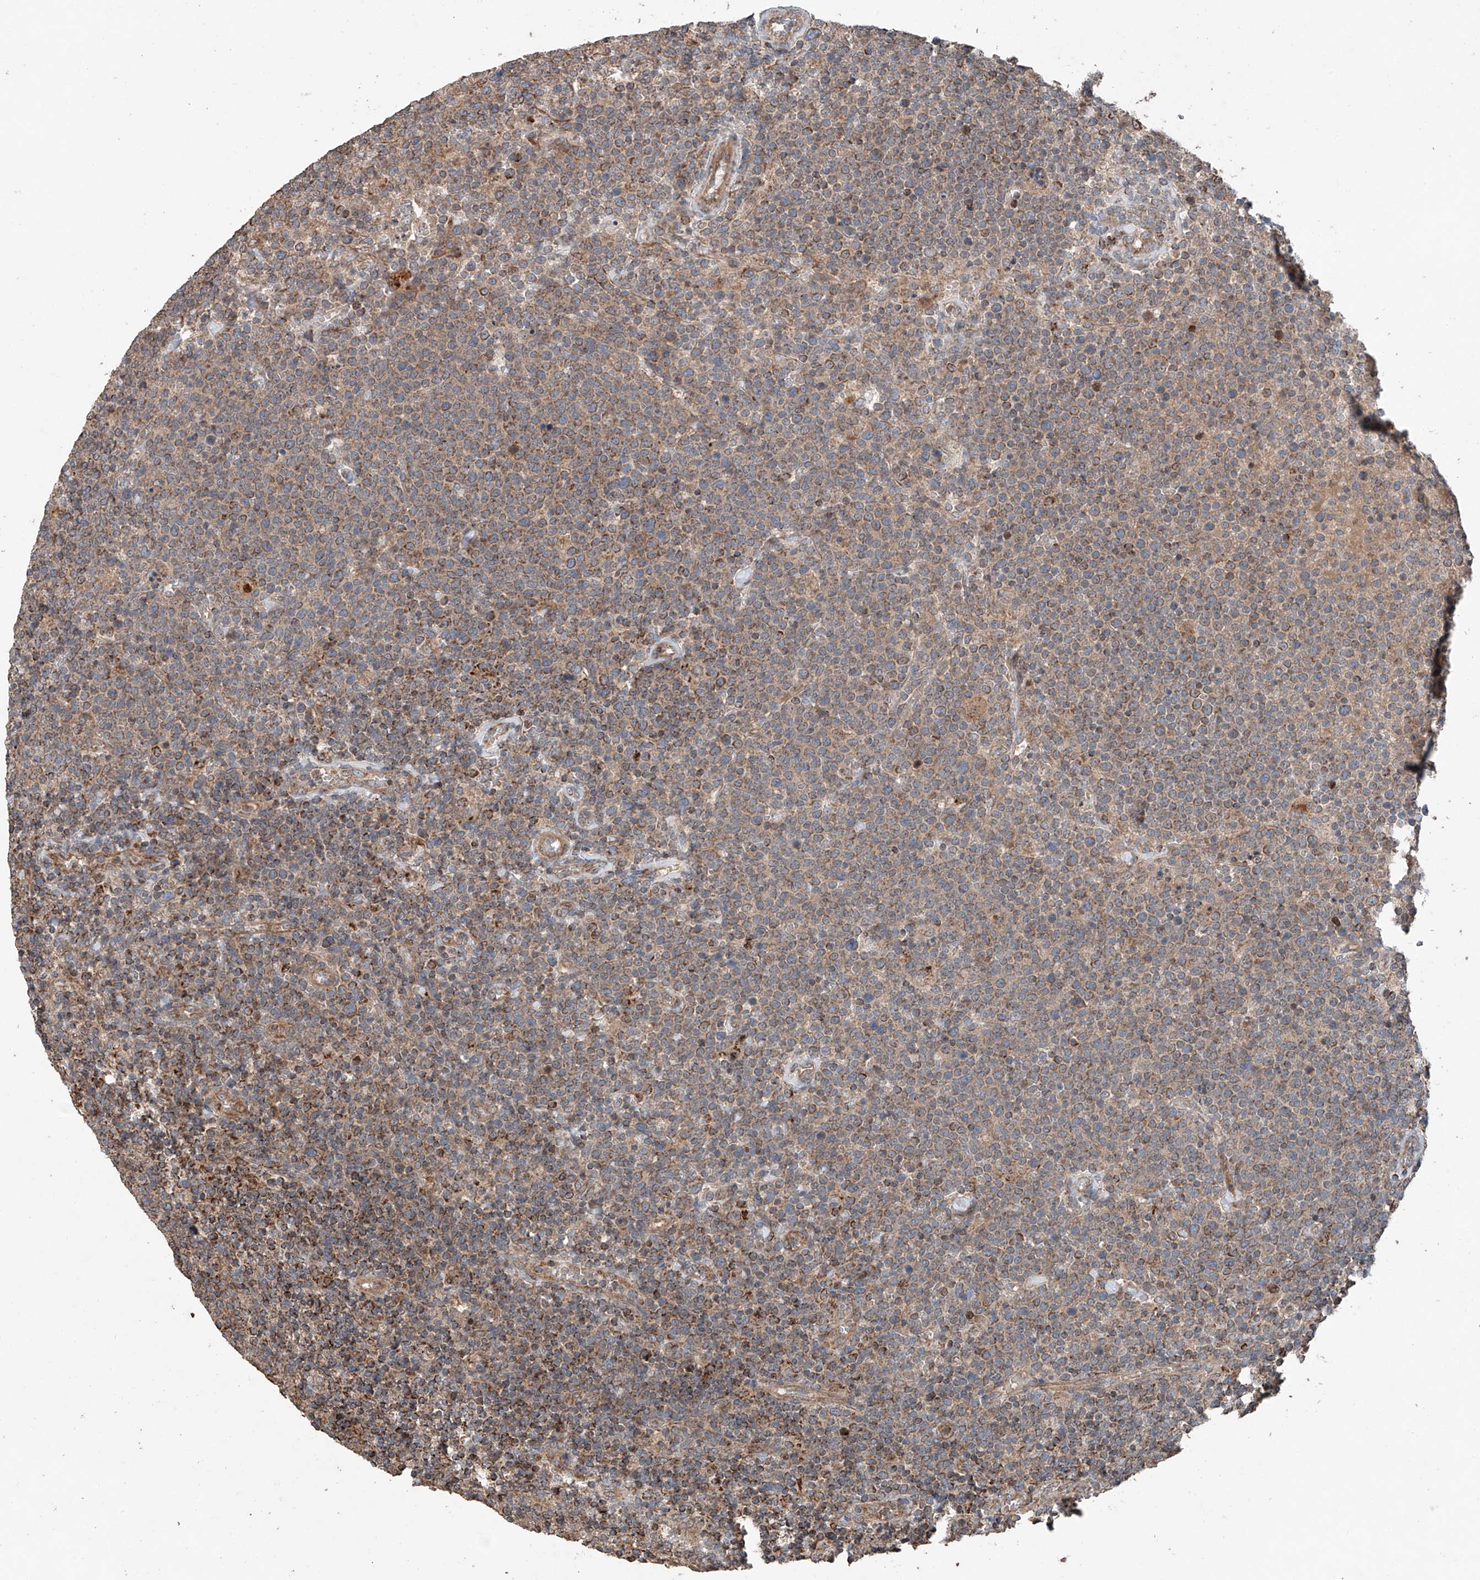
{"staining": {"intensity": "moderate", "quantity": ">75%", "location": "cytoplasmic/membranous"}, "tissue": "lymphoma", "cell_type": "Tumor cells", "image_type": "cancer", "snomed": [{"axis": "morphology", "description": "Malignant lymphoma, non-Hodgkin's type, High grade"}, {"axis": "topography", "description": "Lymph node"}], "caption": "Immunohistochemistry of high-grade malignant lymphoma, non-Hodgkin's type exhibits medium levels of moderate cytoplasmic/membranous expression in approximately >75% of tumor cells.", "gene": "AP4B1", "patient": {"sex": "male", "age": 61}}